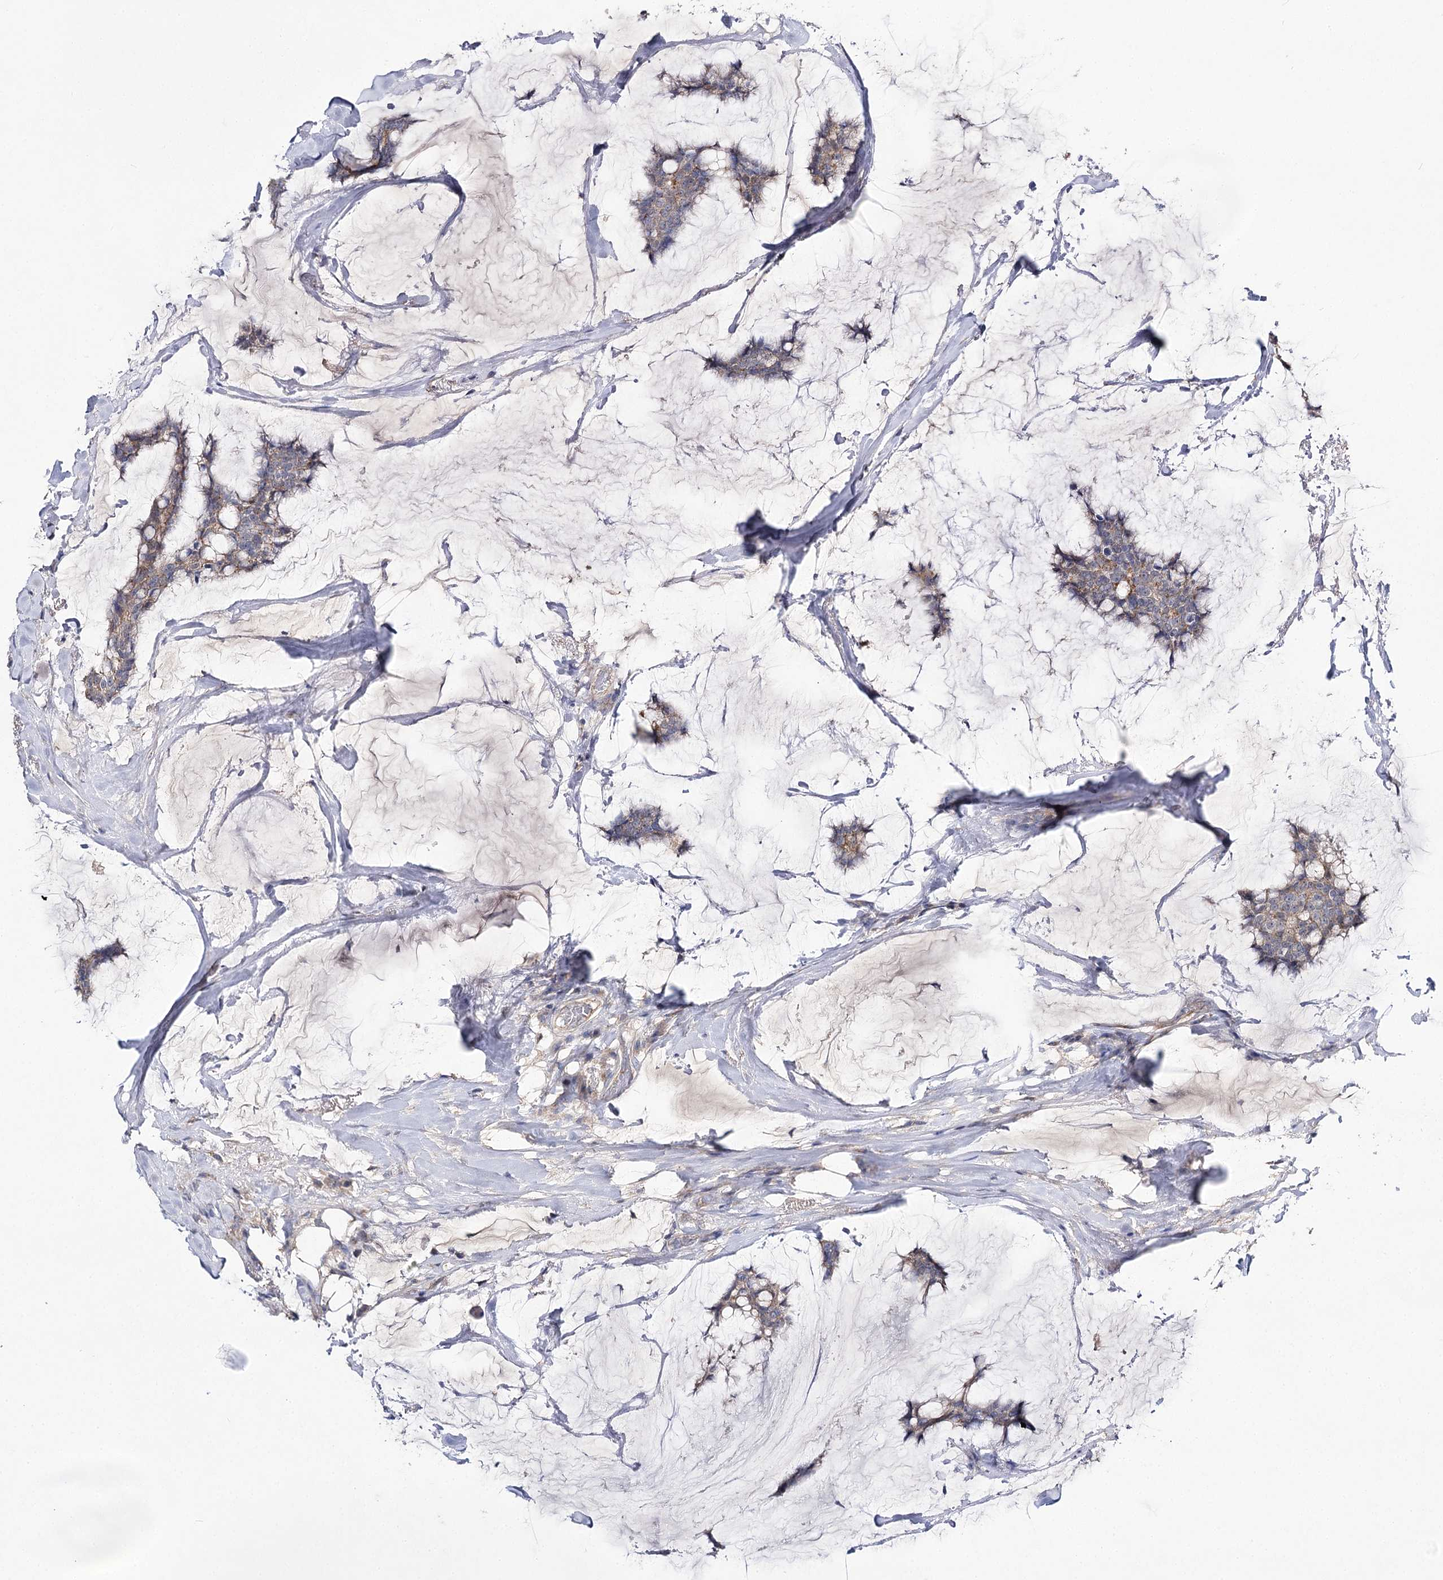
{"staining": {"intensity": "weak", "quantity": "25%-75%", "location": "cytoplasmic/membranous"}, "tissue": "breast cancer", "cell_type": "Tumor cells", "image_type": "cancer", "snomed": [{"axis": "morphology", "description": "Duct carcinoma"}, {"axis": "topography", "description": "Breast"}], "caption": "High-power microscopy captured an immunohistochemistry micrograph of breast cancer (intraductal carcinoma), revealing weak cytoplasmic/membranous positivity in approximately 25%-75% of tumor cells.", "gene": "AURKC", "patient": {"sex": "female", "age": 93}}